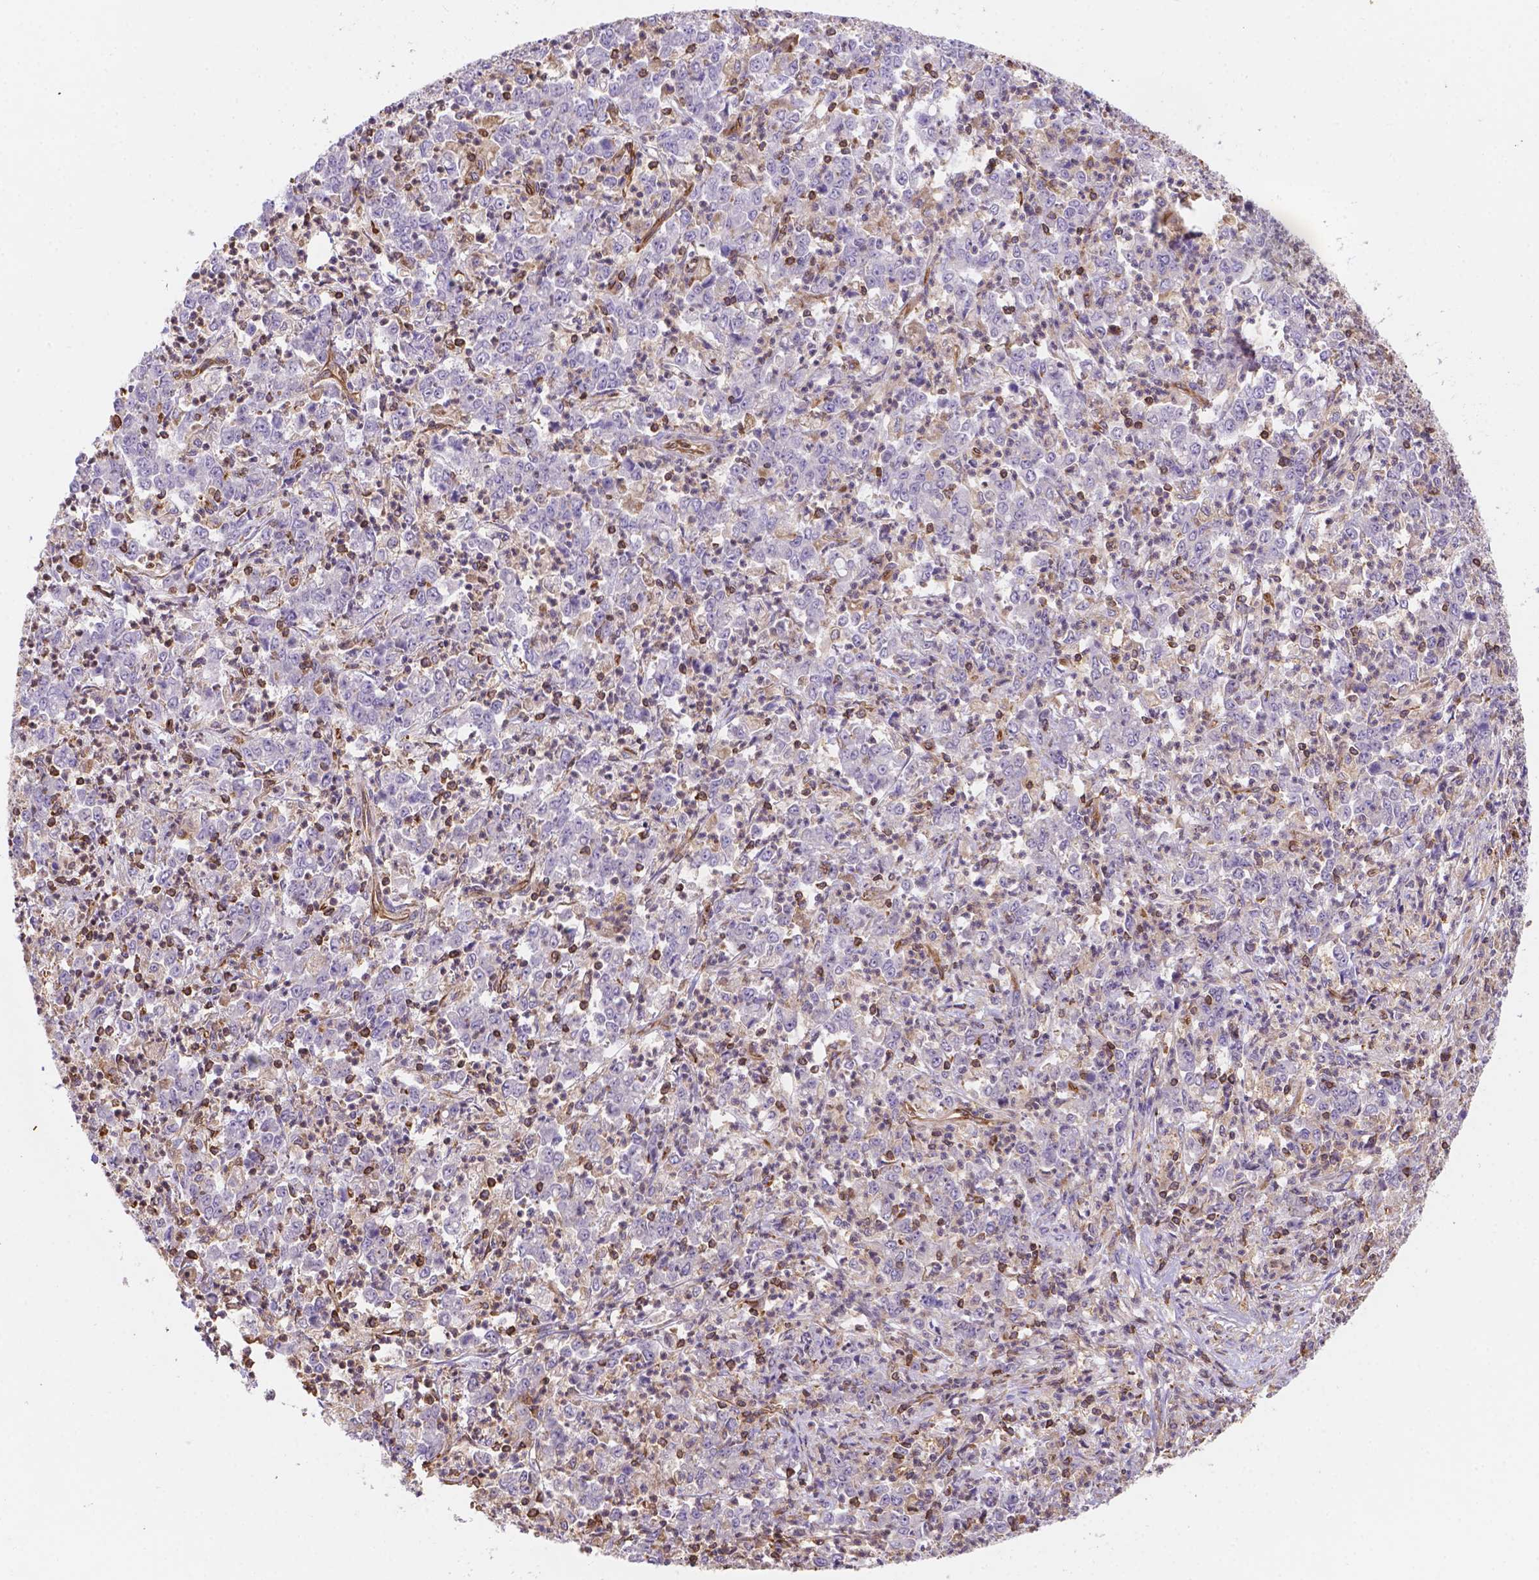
{"staining": {"intensity": "negative", "quantity": "none", "location": "none"}, "tissue": "stomach cancer", "cell_type": "Tumor cells", "image_type": "cancer", "snomed": [{"axis": "morphology", "description": "Adenocarcinoma, NOS"}, {"axis": "topography", "description": "Stomach, lower"}], "caption": "A high-resolution image shows immunohistochemistry staining of adenocarcinoma (stomach), which displays no significant positivity in tumor cells.", "gene": "DMWD", "patient": {"sex": "female", "age": 71}}